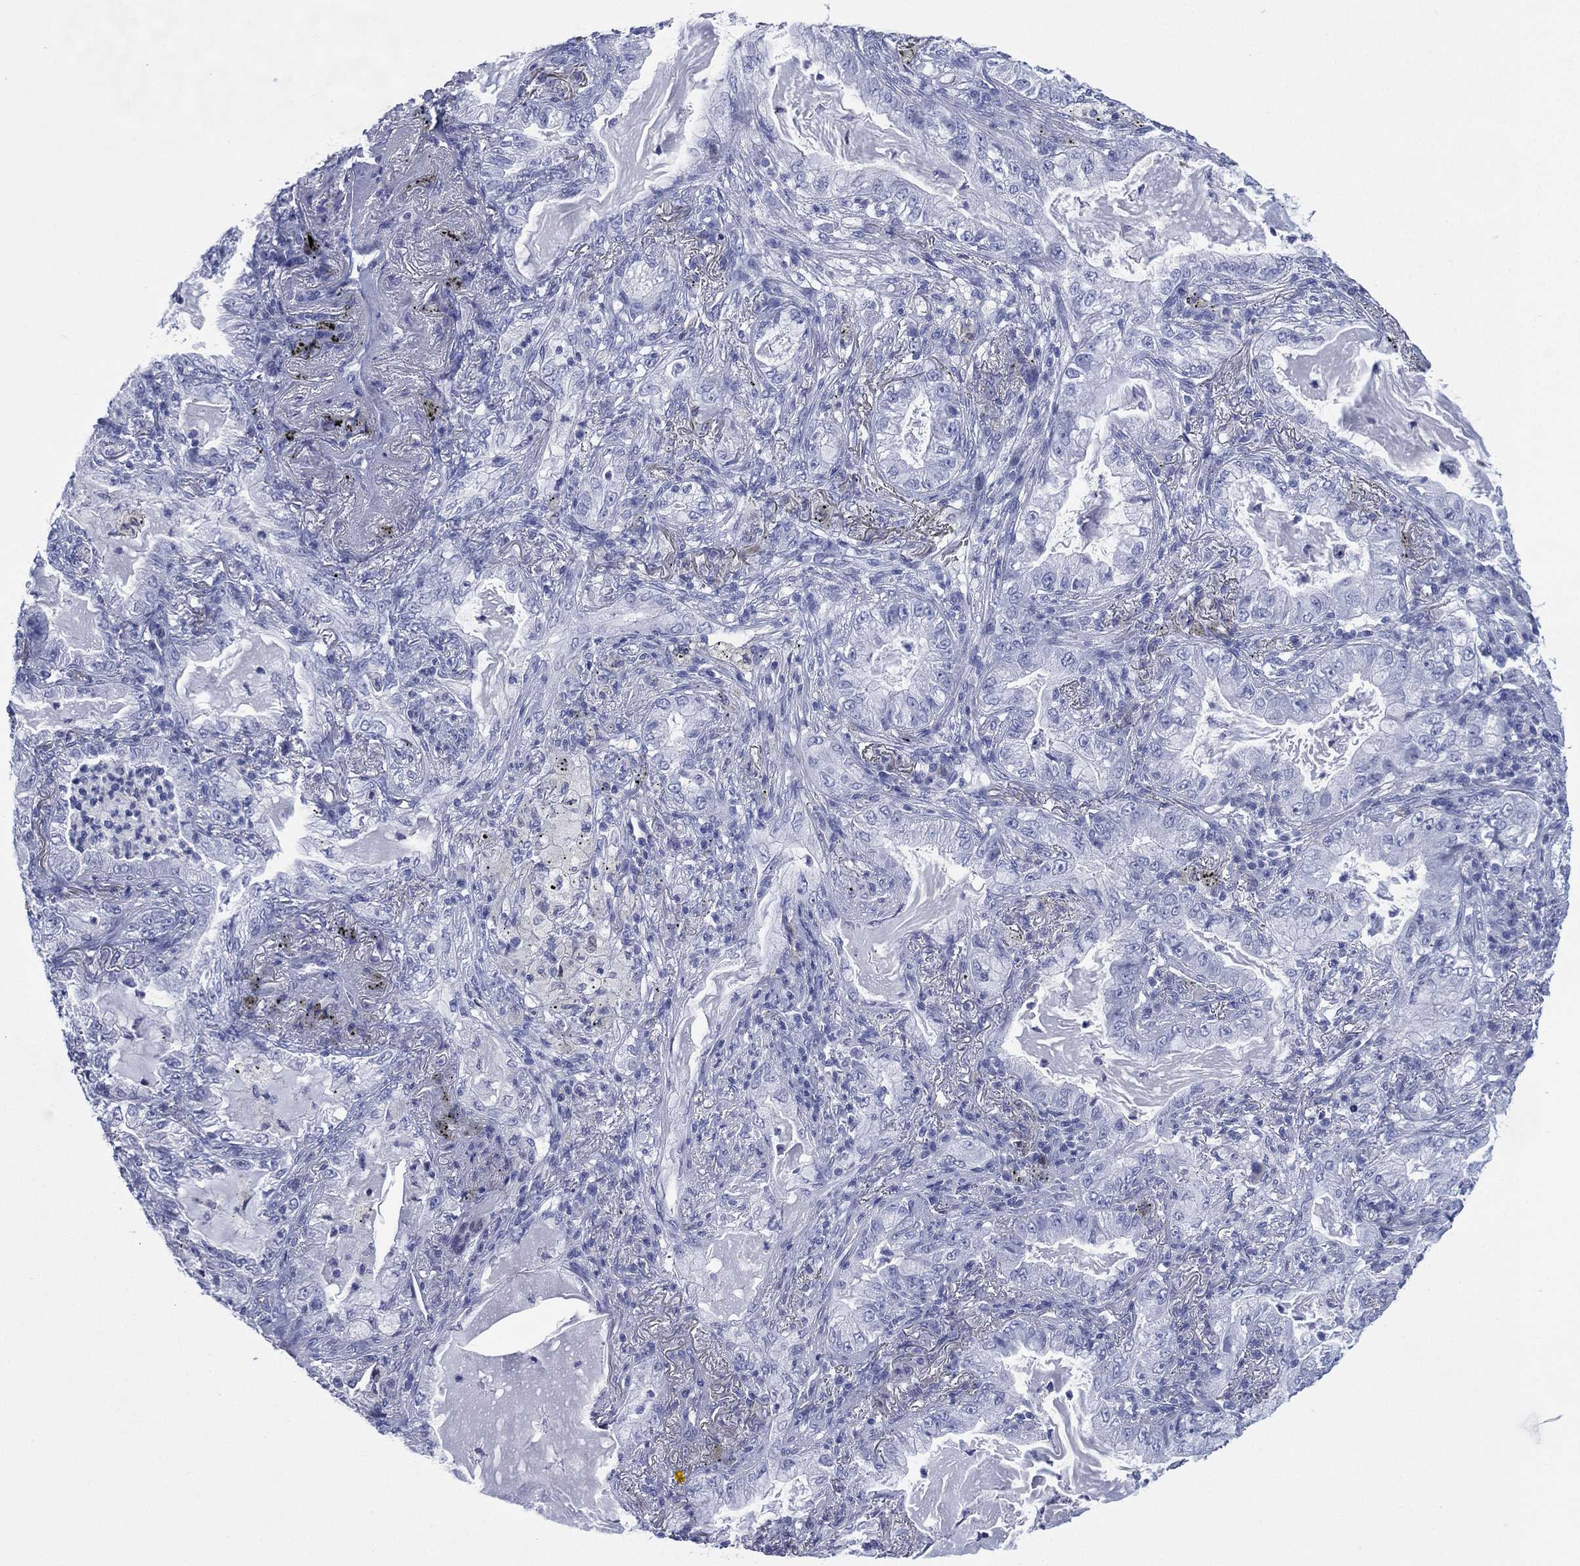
{"staining": {"intensity": "negative", "quantity": "none", "location": "none"}, "tissue": "lung cancer", "cell_type": "Tumor cells", "image_type": "cancer", "snomed": [{"axis": "morphology", "description": "Adenocarcinoma, NOS"}, {"axis": "topography", "description": "Lung"}], "caption": "Immunohistochemical staining of human adenocarcinoma (lung) displays no significant expression in tumor cells.", "gene": "TMEM247", "patient": {"sex": "female", "age": 73}}